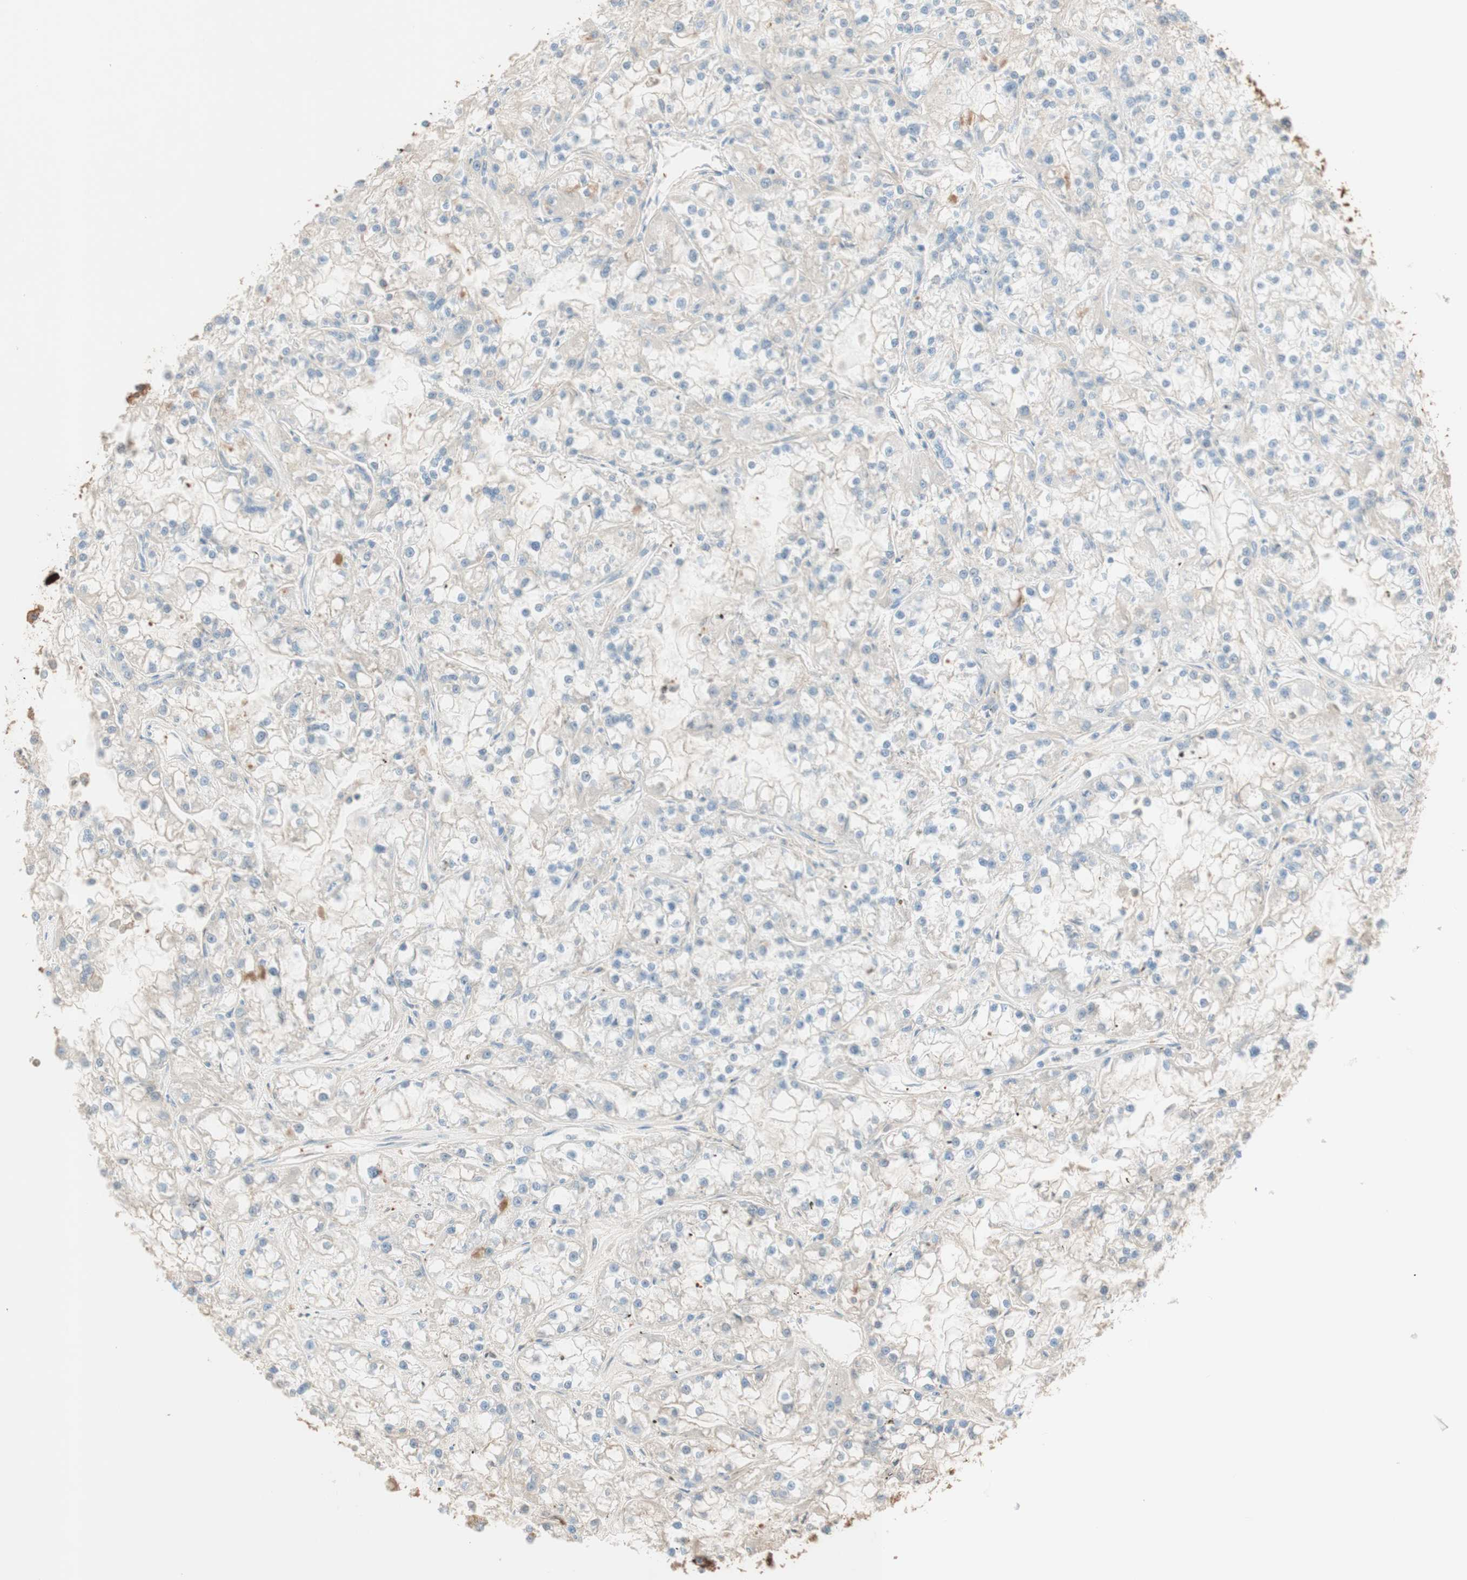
{"staining": {"intensity": "negative", "quantity": "none", "location": "none"}, "tissue": "renal cancer", "cell_type": "Tumor cells", "image_type": "cancer", "snomed": [{"axis": "morphology", "description": "Adenocarcinoma, NOS"}, {"axis": "topography", "description": "Kidney"}], "caption": "Immunohistochemistry (IHC) micrograph of neoplastic tissue: human renal cancer (adenocarcinoma) stained with DAB demonstrates no significant protein staining in tumor cells. (DAB (3,3'-diaminobenzidine) immunohistochemistry, high magnification).", "gene": "KNG1", "patient": {"sex": "female", "age": 52}}